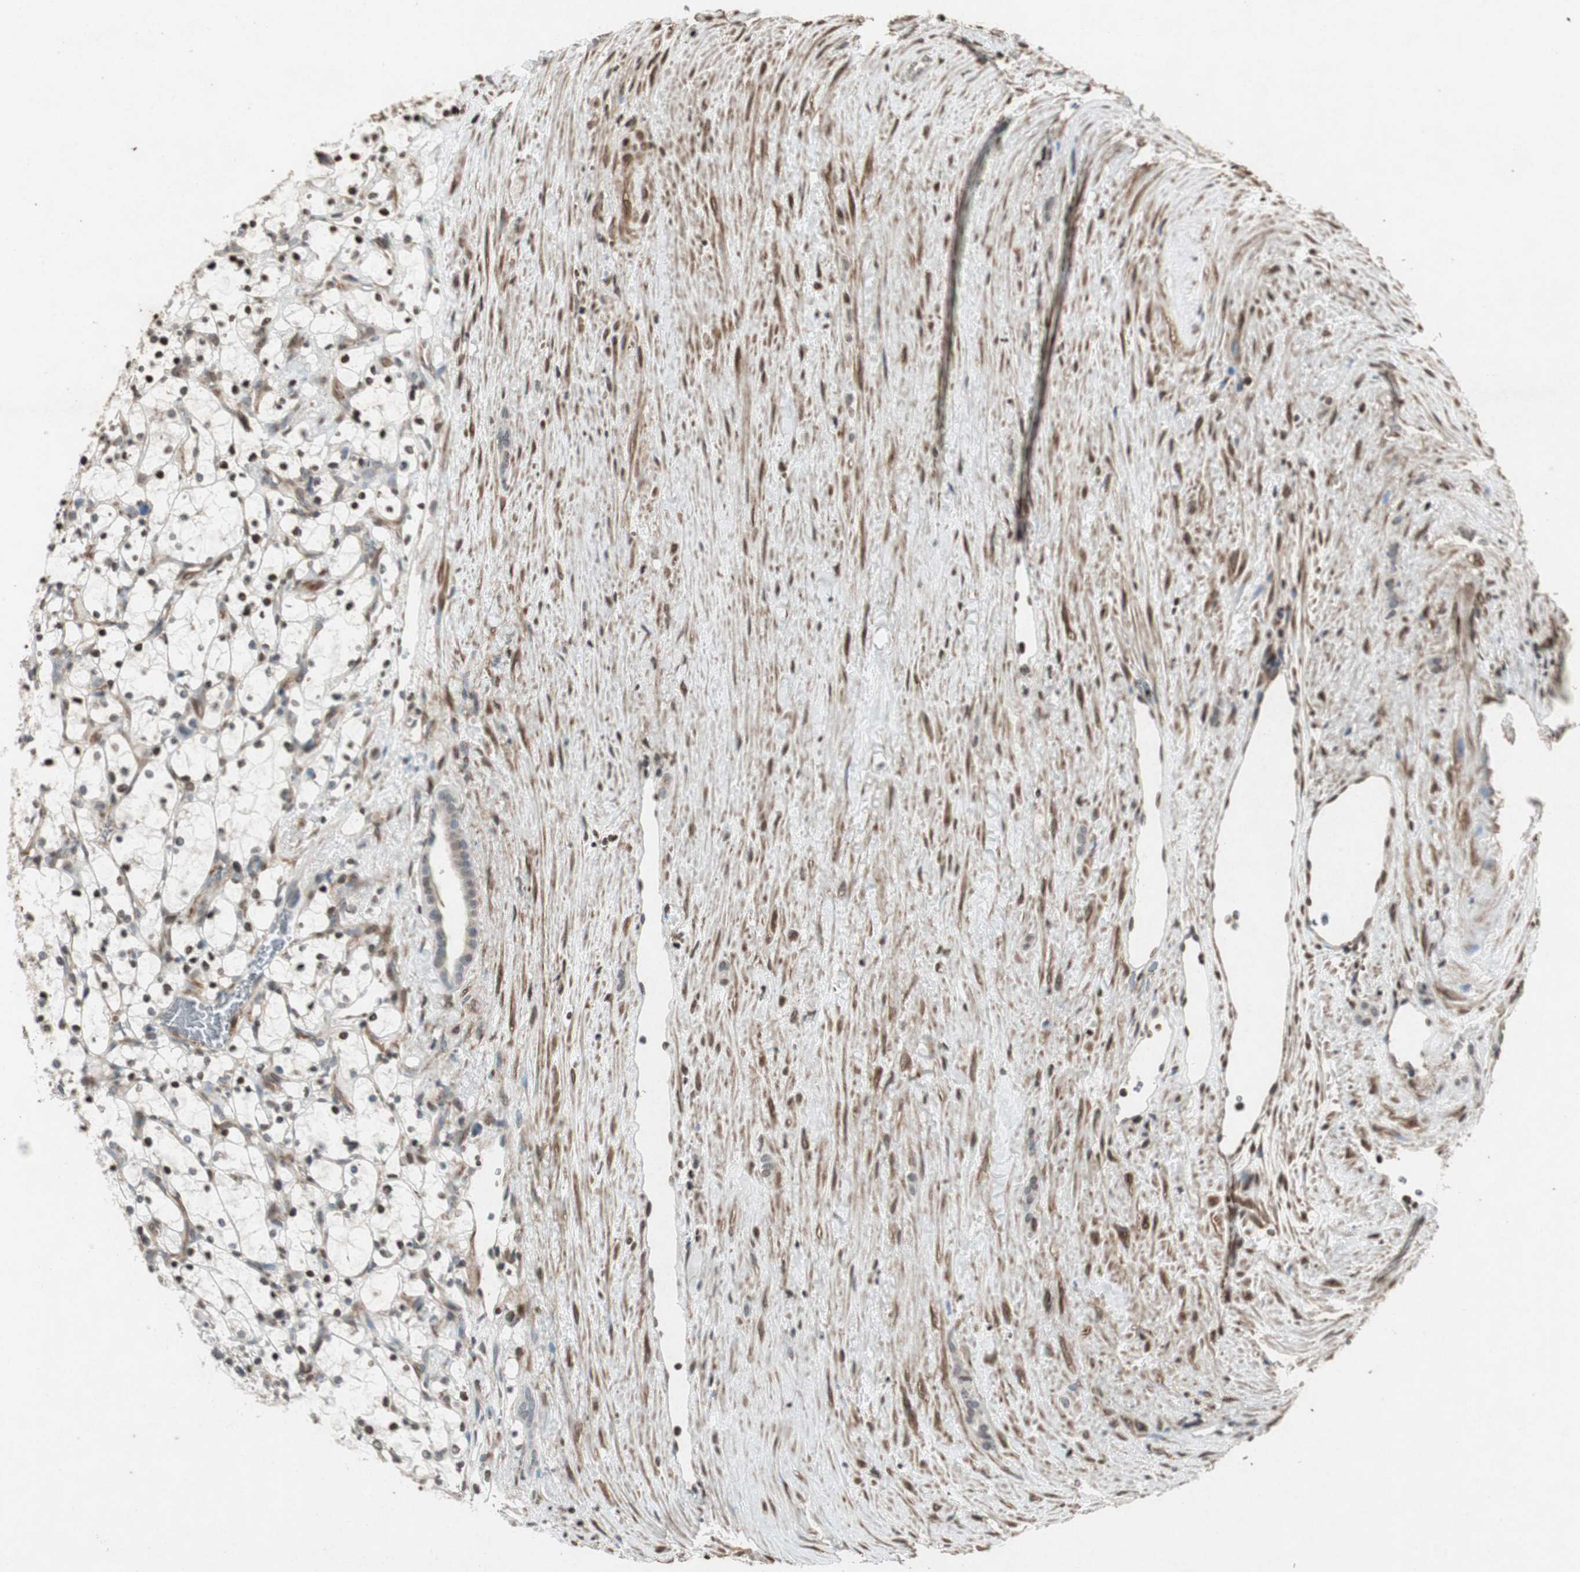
{"staining": {"intensity": "strong", "quantity": "25%-75%", "location": "nuclear"}, "tissue": "renal cancer", "cell_type": "Tumor cells", "image_type": "cancer", "snomed": [{"axis": "morphology", "description": "Adenocarcinoma, NOS"}, {"axis": "topography", "description": "Kidney"}], "caption": "Immunohistochemical staining of human renal cancer reveals high levels of strong nuclear positivity in approximately 25%-75% of tumor cells.", "gene": "PRKG1", "patient": {"sex": "female", "age": 69}}